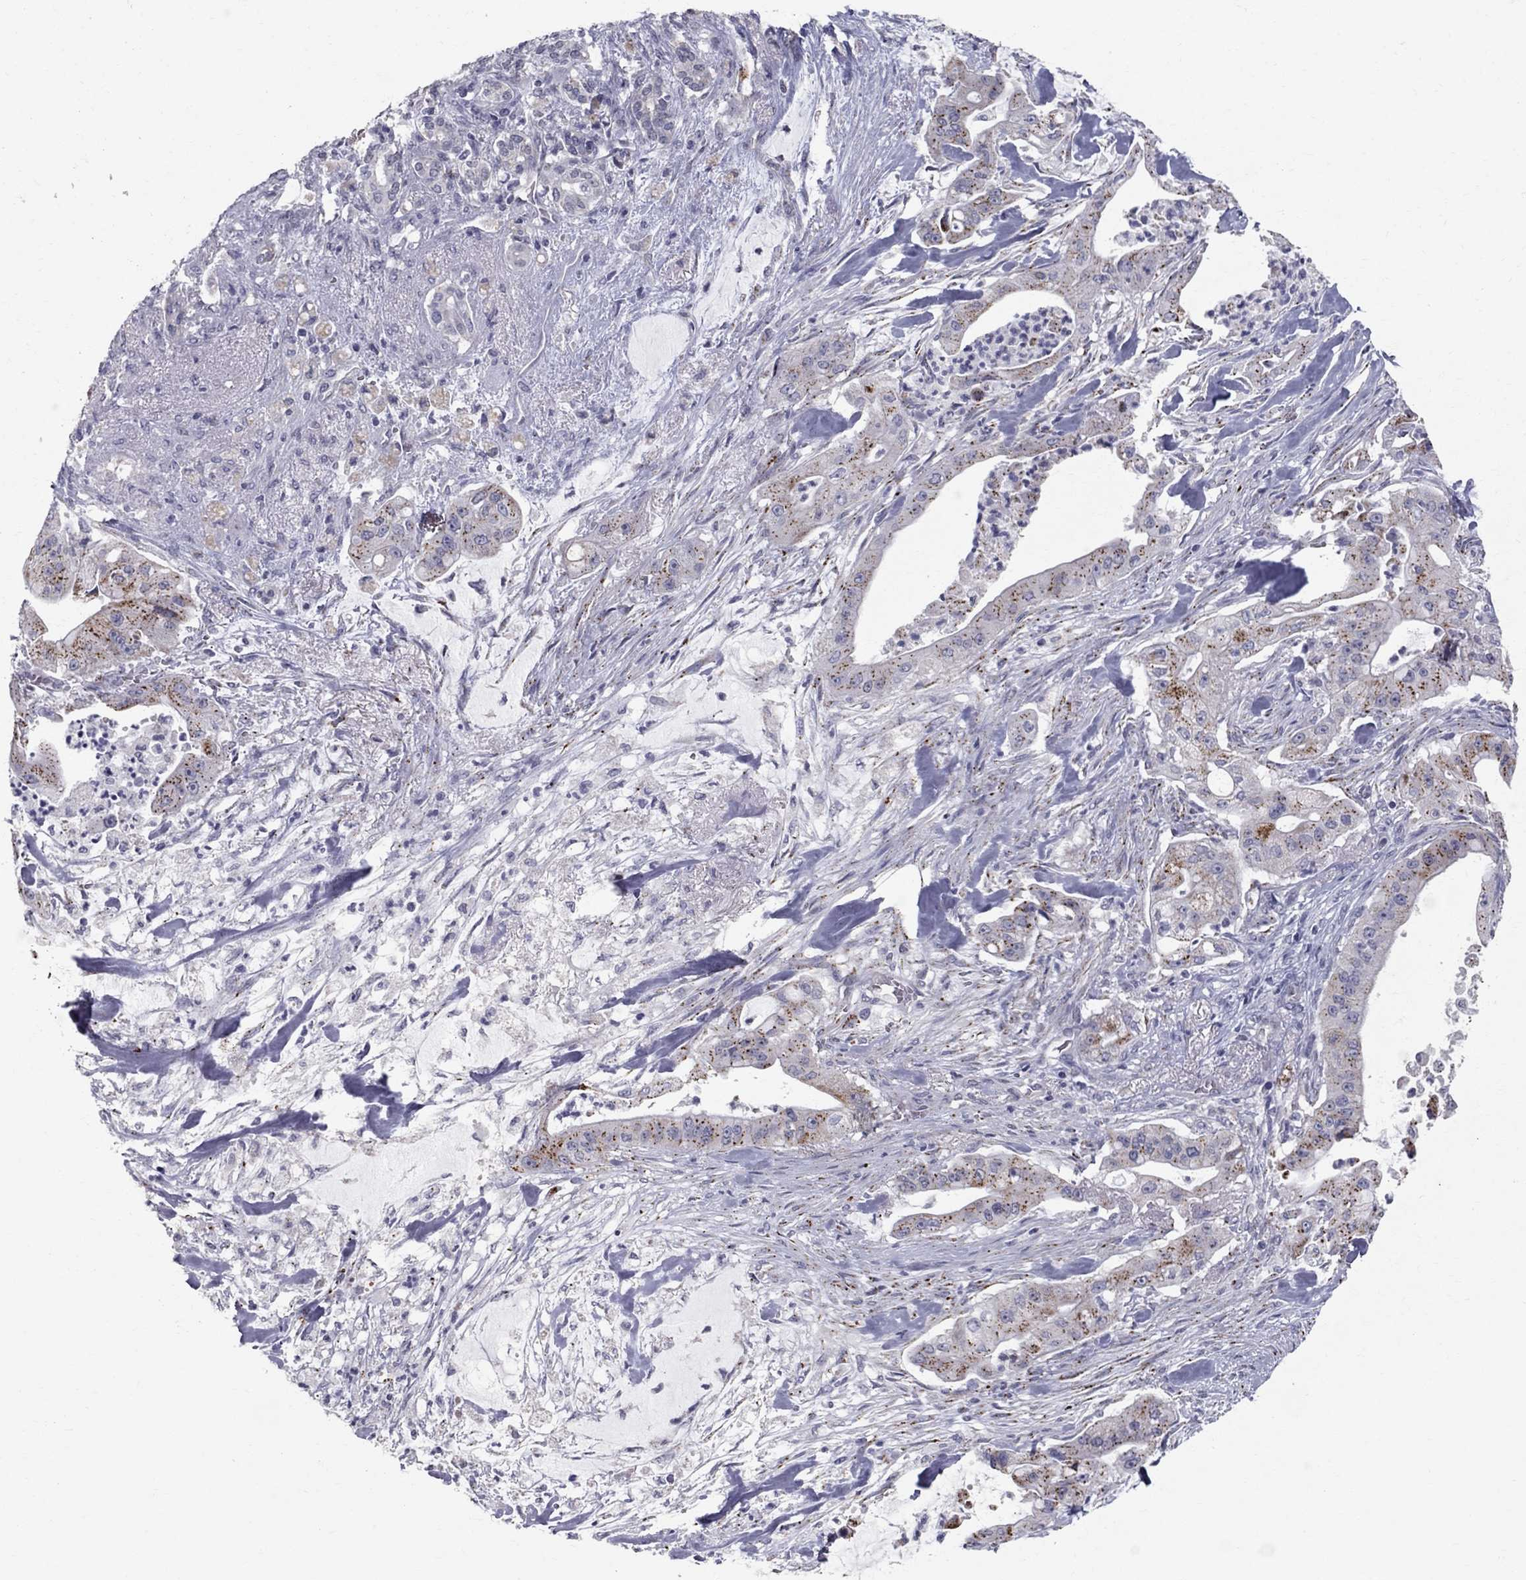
{"staining": {"intensity": "strong", "quantity": "25%-75%", "location": "cytoplasmic/membranous"}, "tissue": "pancreatic cancer", "cell_type": "Tumor cells", "image_type": "cancer", "snomed": [{"axis": "morphology", "description": "Normal tissue, NOS"}, {"axis": "morphology", "description": "Inflammation, NOS"}, {"axis": "morphology", "description": "Adenocarcinoma, NOS"}, {"axis": "topography", "description": "Pancreas"}], "caption": "Brown immunohistochemical staining in pancreatic cancer (adenocarcinoma) reveals strong cytoplasmic/membranous staining in approximately 25%-75% of tumor cells. The protein is stained brown, and the nuclei are stained in blue (DAB IHC with brightfield microscopy, high magnification).", "gene": "CLIC6", "patient": {"sex": "male", "age": 57}}